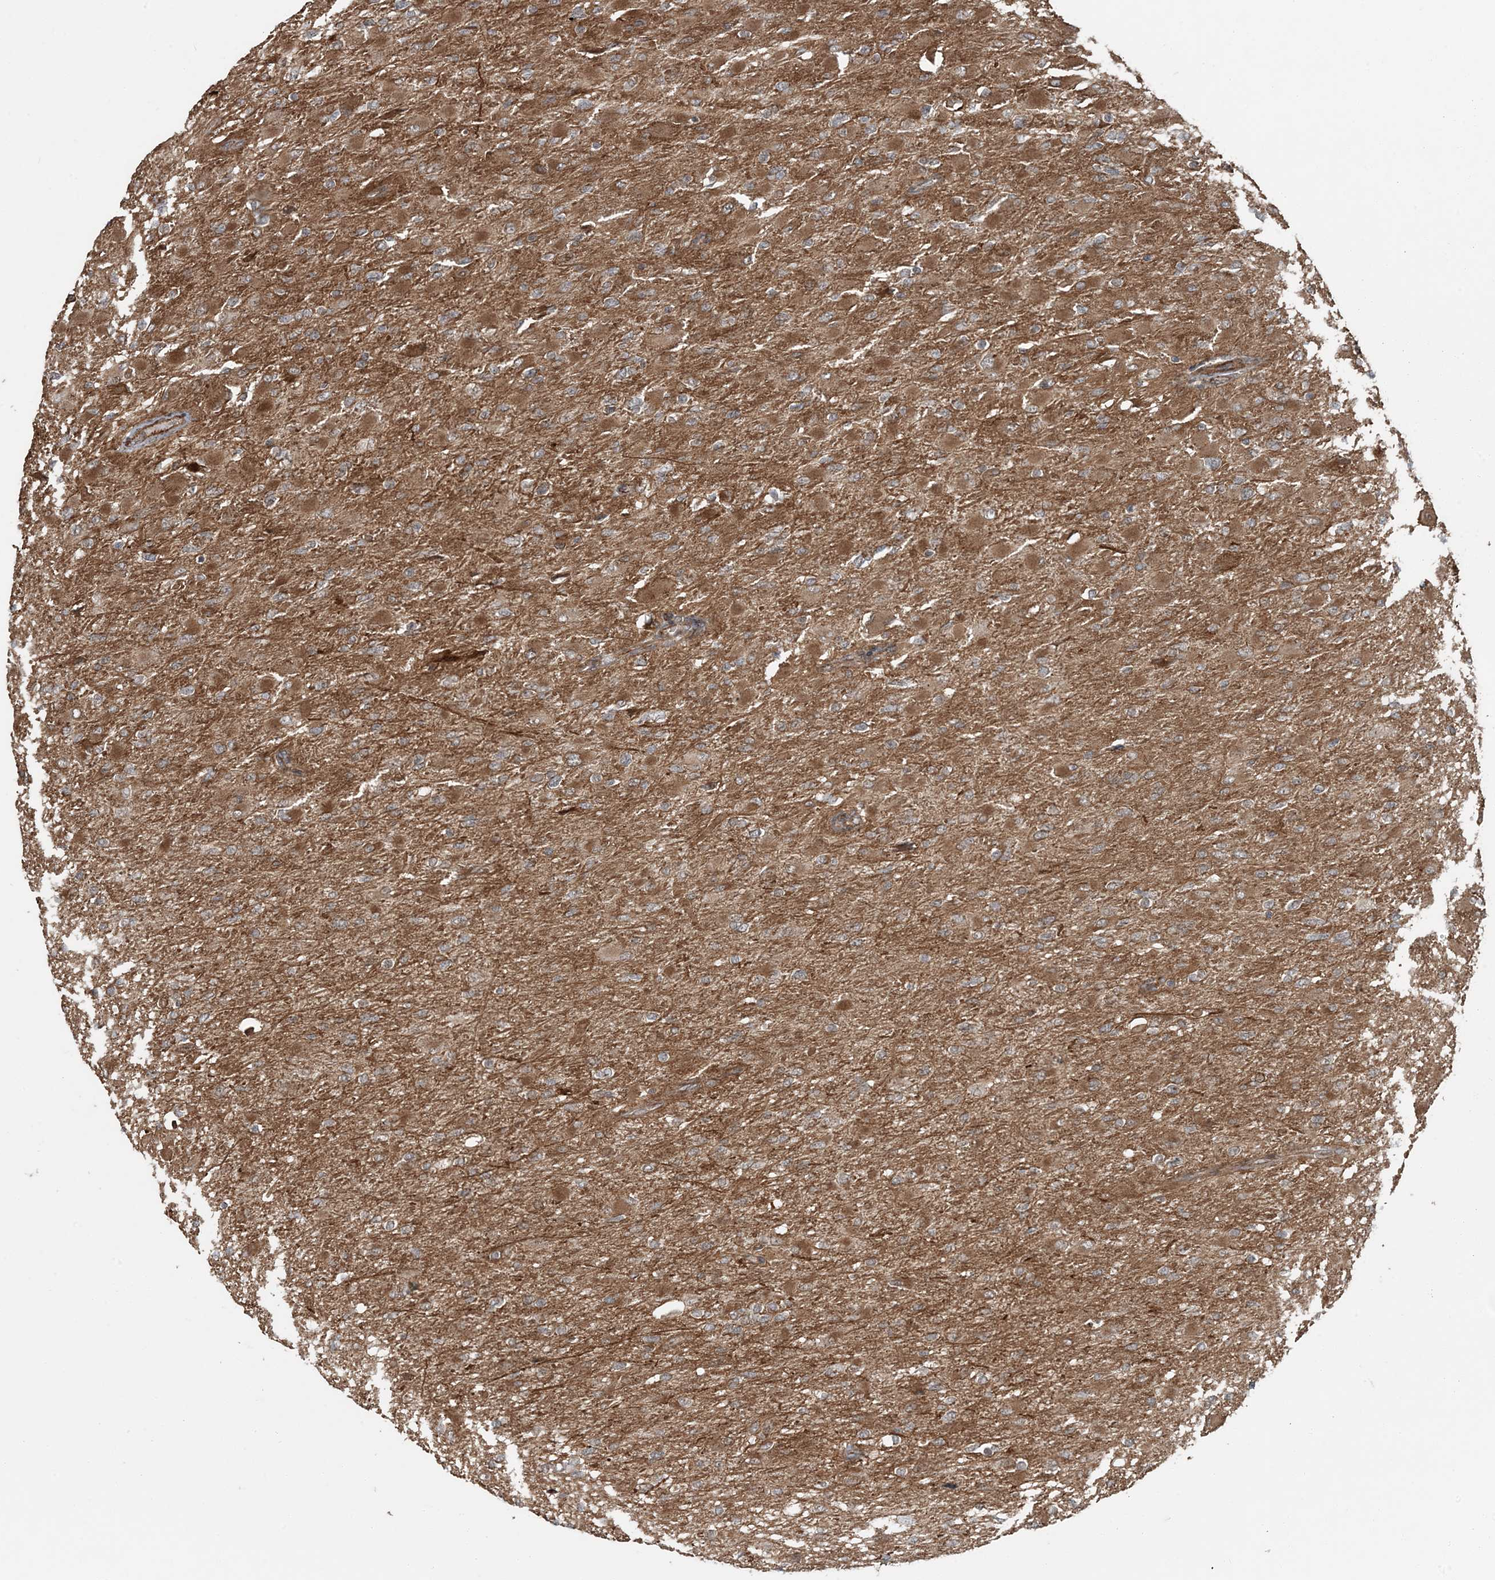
{"staining": {"intensity": "weak", "quantity": ">75%", "location": "cytoplasmic/membranous"}, "tissue": "glioma", "cell_type": "Tumor cells", "image_type": "cancer", "snomed": [{"axis": "morphology", "description": "Glioma, malignant, High grade"}, {"axis": "topography", "description": "Cerebral cortex"}], "caption": "Immunohistochemistry (IHC) micrograph of neoplastic tissue: glioma stained using immunohistochemistry displays low levels of weak protein expression localized specifically in the cytoplasmic/membranous of tumor cells, appearing as a cytoplasmic/membranous brown color.", "gene": "EDEM2", "patient": {"sex": "female", "age": 36}}